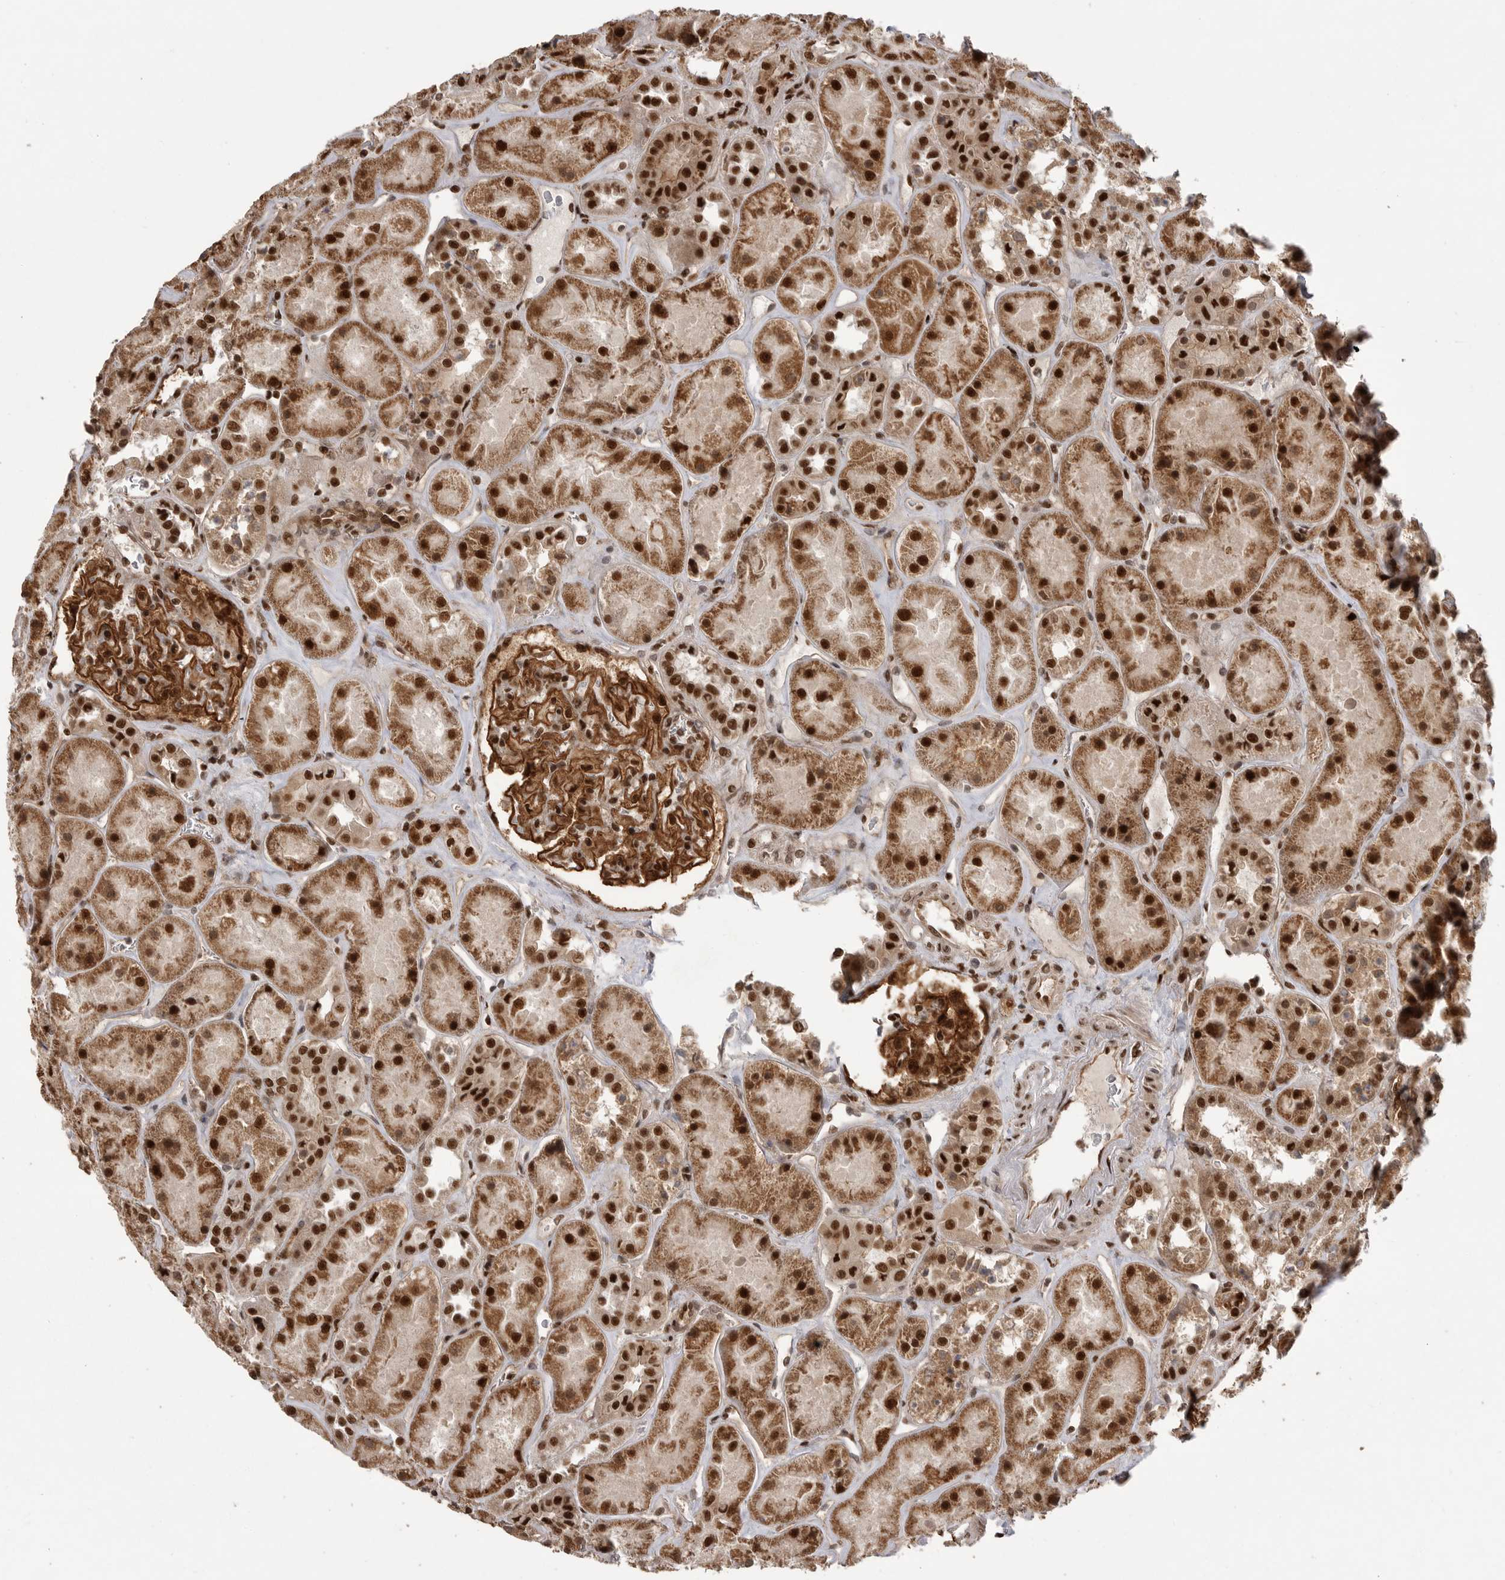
{"staining": {"intensity": "moderate", "quantity": ">75%", "location": "cytoplasmic/membranous,nuclear"}, "tissue": "kidney", "cell_type": "Cells in glomeruli", "image_type": "normal", "snomed": [{"axis": "morphology", "description": "Normal tissue, NOS"}, {"axis": "topography", "description": "Kidney"}], "caption": "A micrograph of human kidney stained for a protein demonstrates moderate cytoplasmic/membranous,nuclear brown staining in cells in glomeruli. (IHC, brightfield microscopy, high magnification).", "gene": "PPP1R8", "patient": {"sex": "male", "age": 70}}